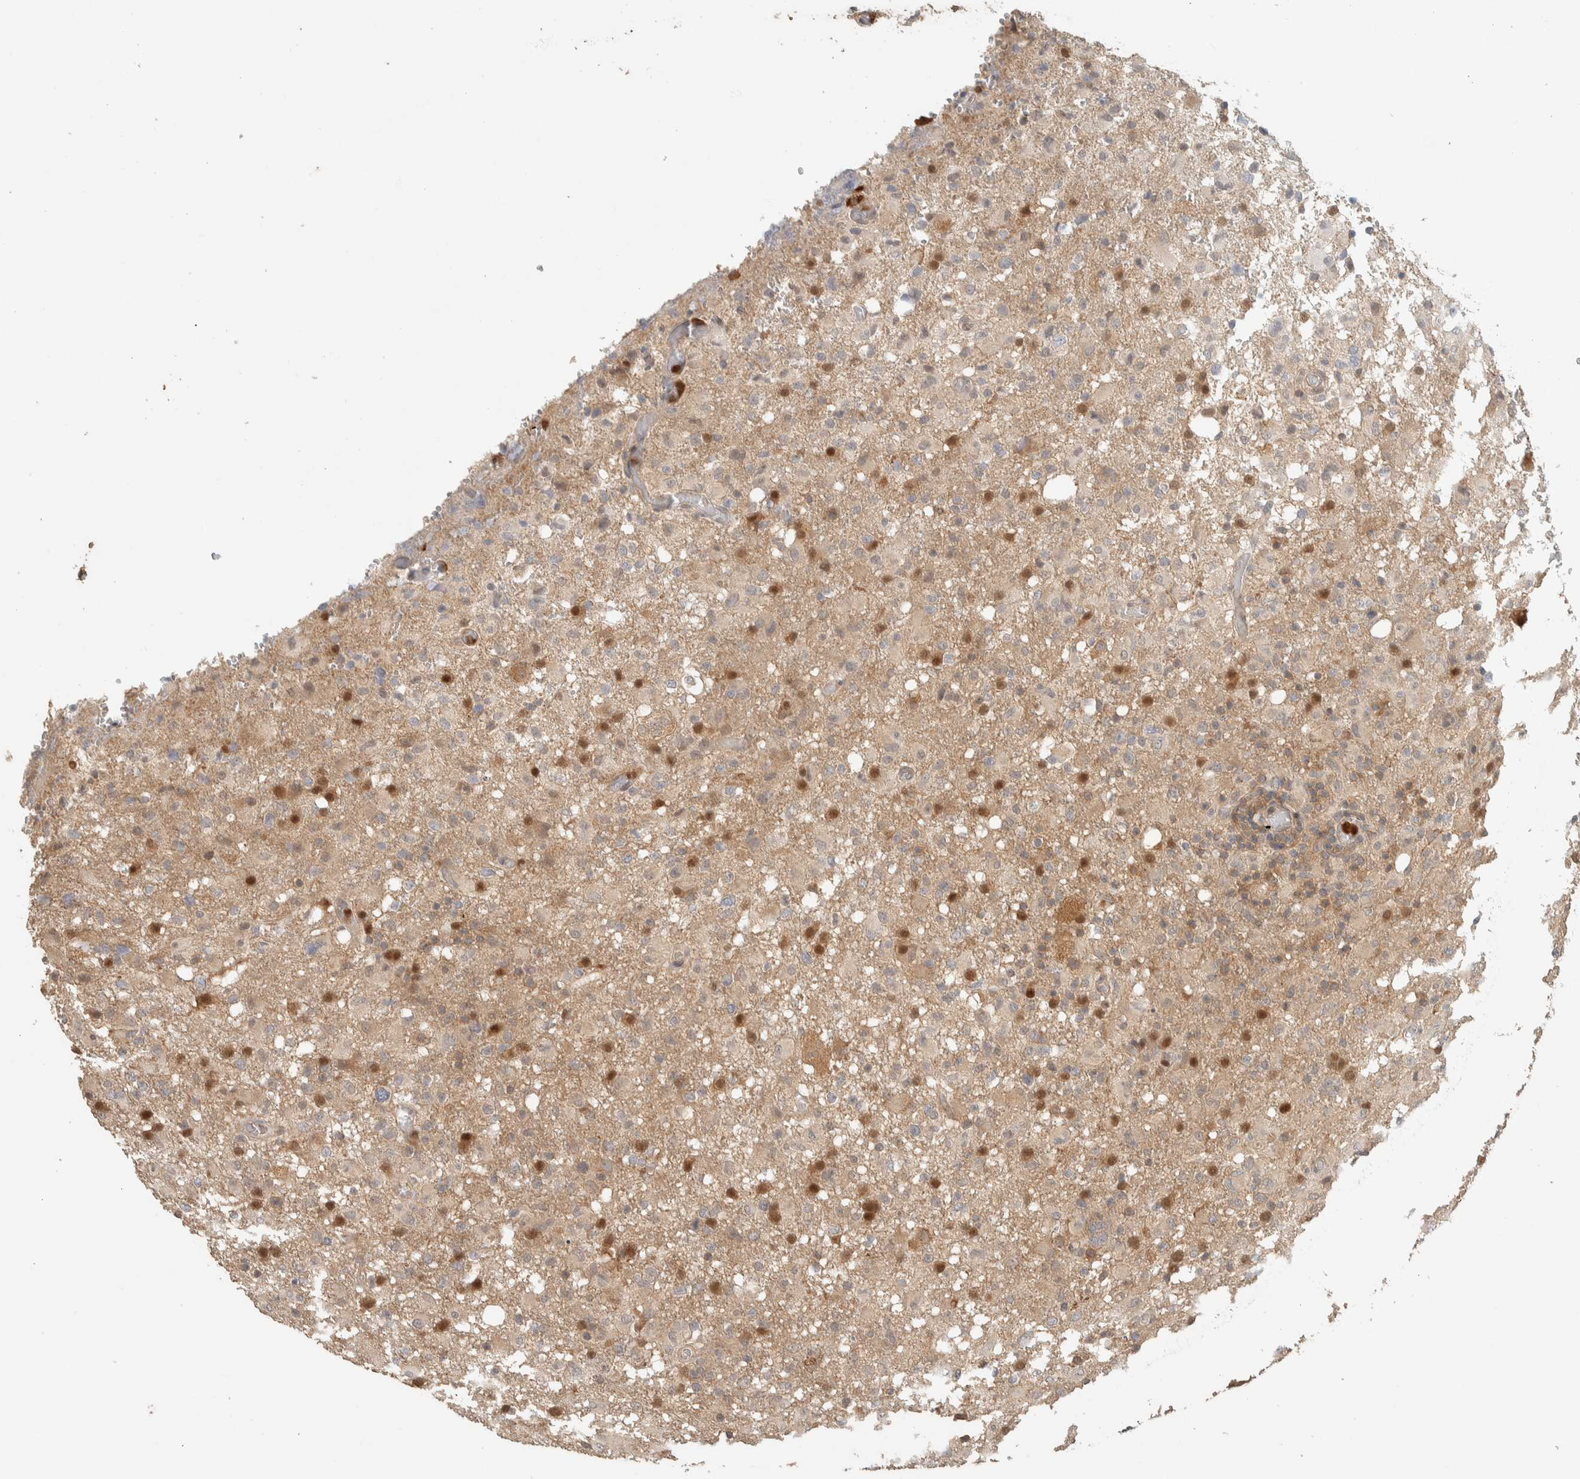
{"staining": {"intensity": "moderate", "quantity": "25%-75%", "location": "cytoplasmic/membranous,nuclear"}, "tissue": "glioma", "cell_type": "Tumor cells", "image_type": "cancer", "snomed": [{"axis": "morphology", "description": "Glioma, malignant, High grade"}, {"axis": "topography", "description": "Brain"}], "caption": "Immunohistochemical staining of malignant glioma (high-grade) shows medium levels of moderate cytoplasmic/membranous and nuclear protein expression in approximately 25%-75% of tumor cells.", "gene": "ADSS2", "patient": {"sex": "female", "age": 57}}